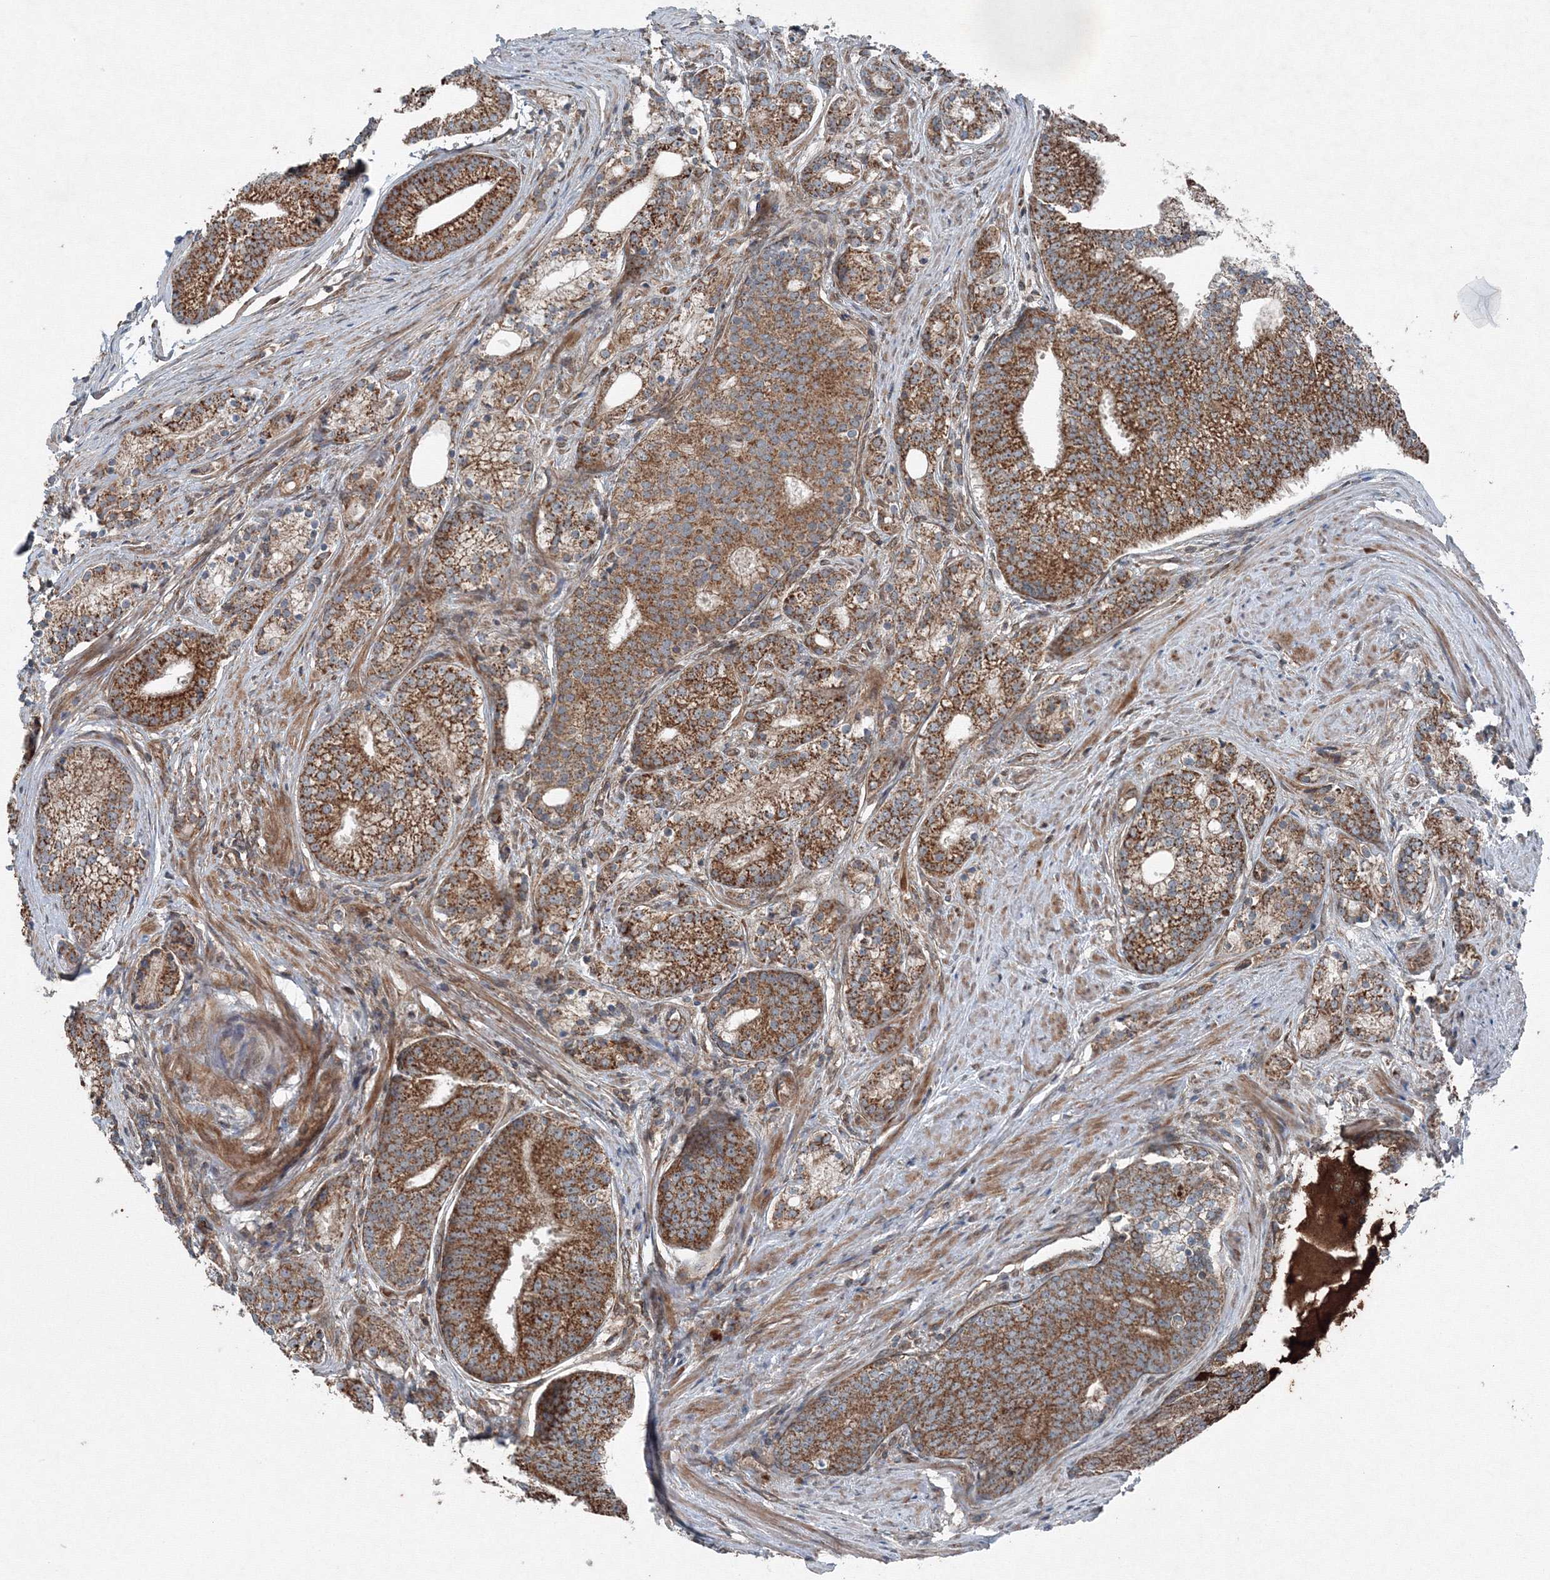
{"staining": {"intensity": "moderate", "quantity": ">75%", "location": "cytoplasmic/membranous"}, "tissue": "prostate cancer", "cell_type": "Tumor cells", "image_type": "cancer", "snomed": [{"axis": "morphology", "description": "Adenocarcinoma, Low grade"}, {"axis": "topography", "description": "Prostate"}], "caption": "Immunohistochemistry (IHC) photomicrograph of prostate low-grade adenocarcinoma stained for a protein (brown), which demonstrates medium levels of moderate cytoplasmic/membranous expression in about >75% of tumor cells.", "gene": "COPS7B", "patient": {"sex": "male", "age": 71}}